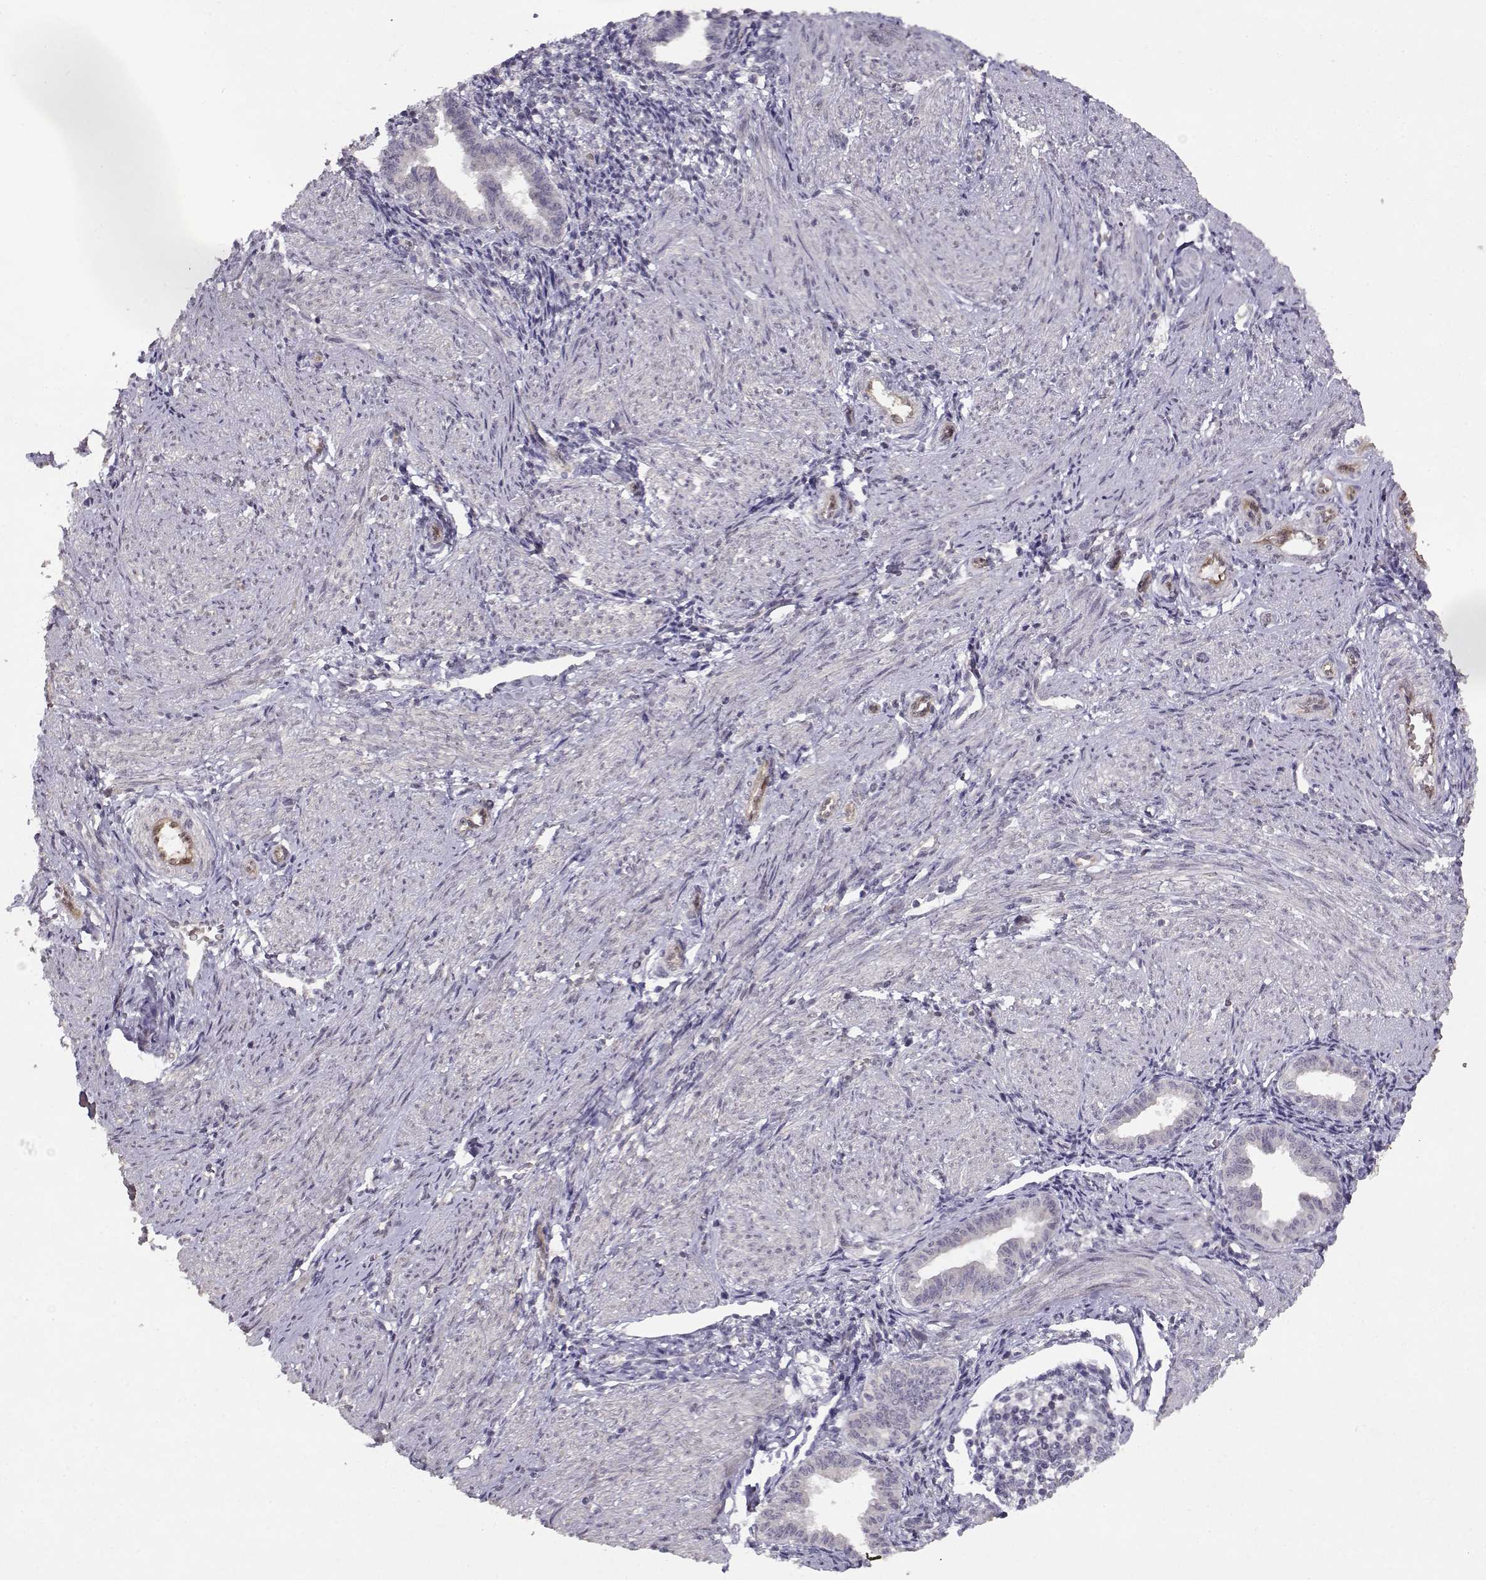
{"staining": {"intensity": "negative", "quantity": "none", "location": "none"}, "tissue": "endometrium", "cell_type": "Cells in endometrial stroma", "image_type": "normal", "snomed": [{"axis": "morphology", "description": "Normal tissue, NOS"}, {"axis": "topography", "description": "Endometrium"}], "caption": "IHC photomicrograph of unremarkable endometrium: endometrium stained with DAB displays no significant protein staining in cells in endometrial stroma.", "gene": "BMX", "patient": {"sex": "female", "age": 37}}